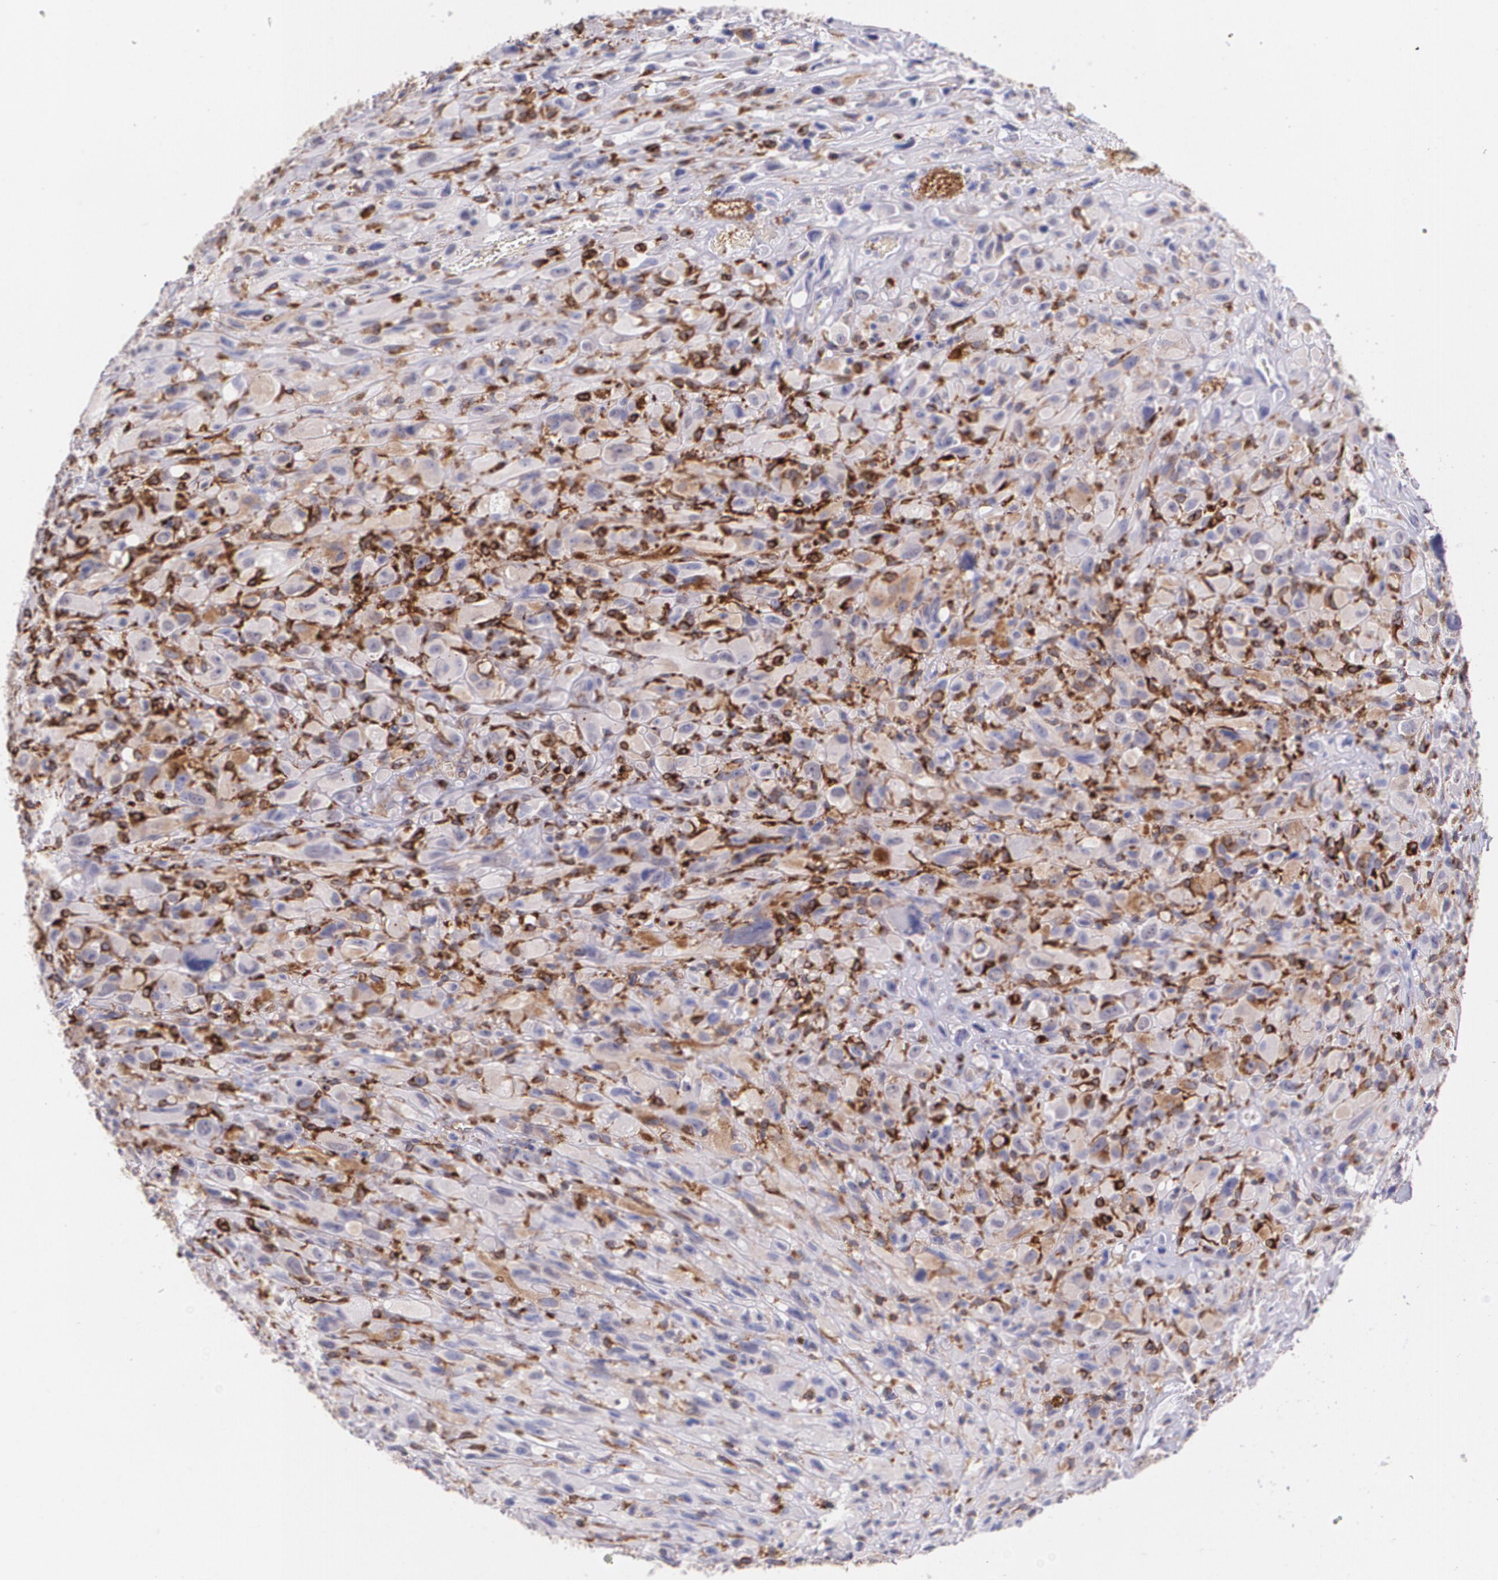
{"staining": {"intensity": "strong", "quantity": ">75%", "location": "cytoplasmic/membranous"}, "tissue": "glioma", "cell_type": "Tumor cells", "image_type": "cancer", "snomed": [{"axis": "morphology", "description": "Glioma, malignant, High grade"}, {"axis": "topography", "description": "Brain"}], "caption": "Glioma stained with DAB (3,3'-diaminobenzidine) immunohistochemistry exhibits high levels of strong cytoplasmic/membranous expression in about >75% of tumor cells.", "gene": "RTN1", "patient": {"sex": "male", "age": 48}}